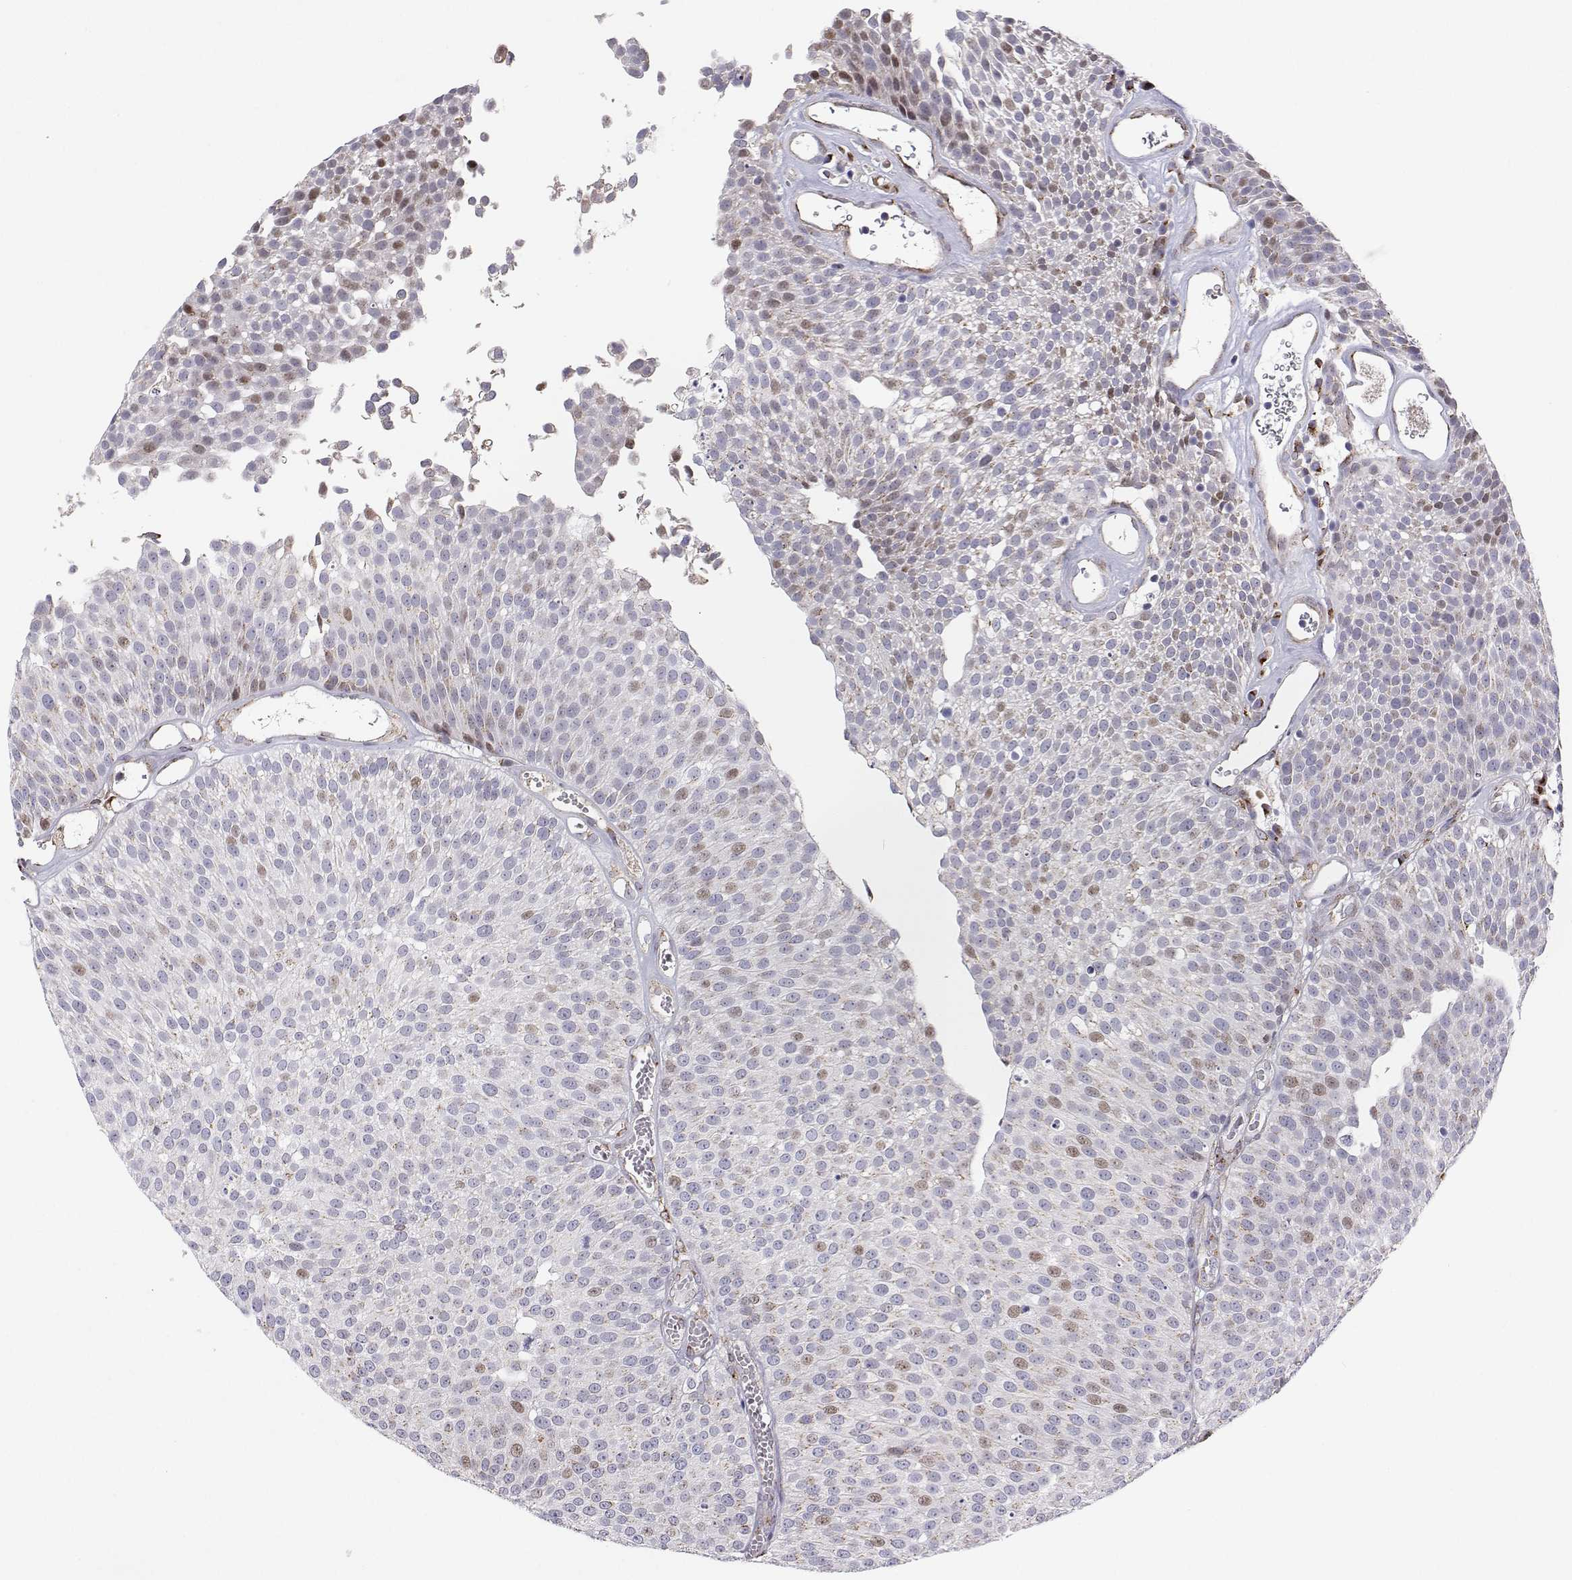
{"staining": {"intensity": "weak", "quantity": "<25%", "location": "nuclear"}, "tissue": "urothelial cancer", "cell_type": "Tumor cells", "image_type": "cancer", "snomed": [{"axis": "morphology", "description": "Urothelial carcinoma, Low grade"}, {"axis": "topography", "description": "Urinary bladder"}], "caption": "Tumor cells are negative for brown protein staining in low-grade urothelial carcinoma.", "gene": "STARD13", "patient": {"sex": "female", "age": 79}}